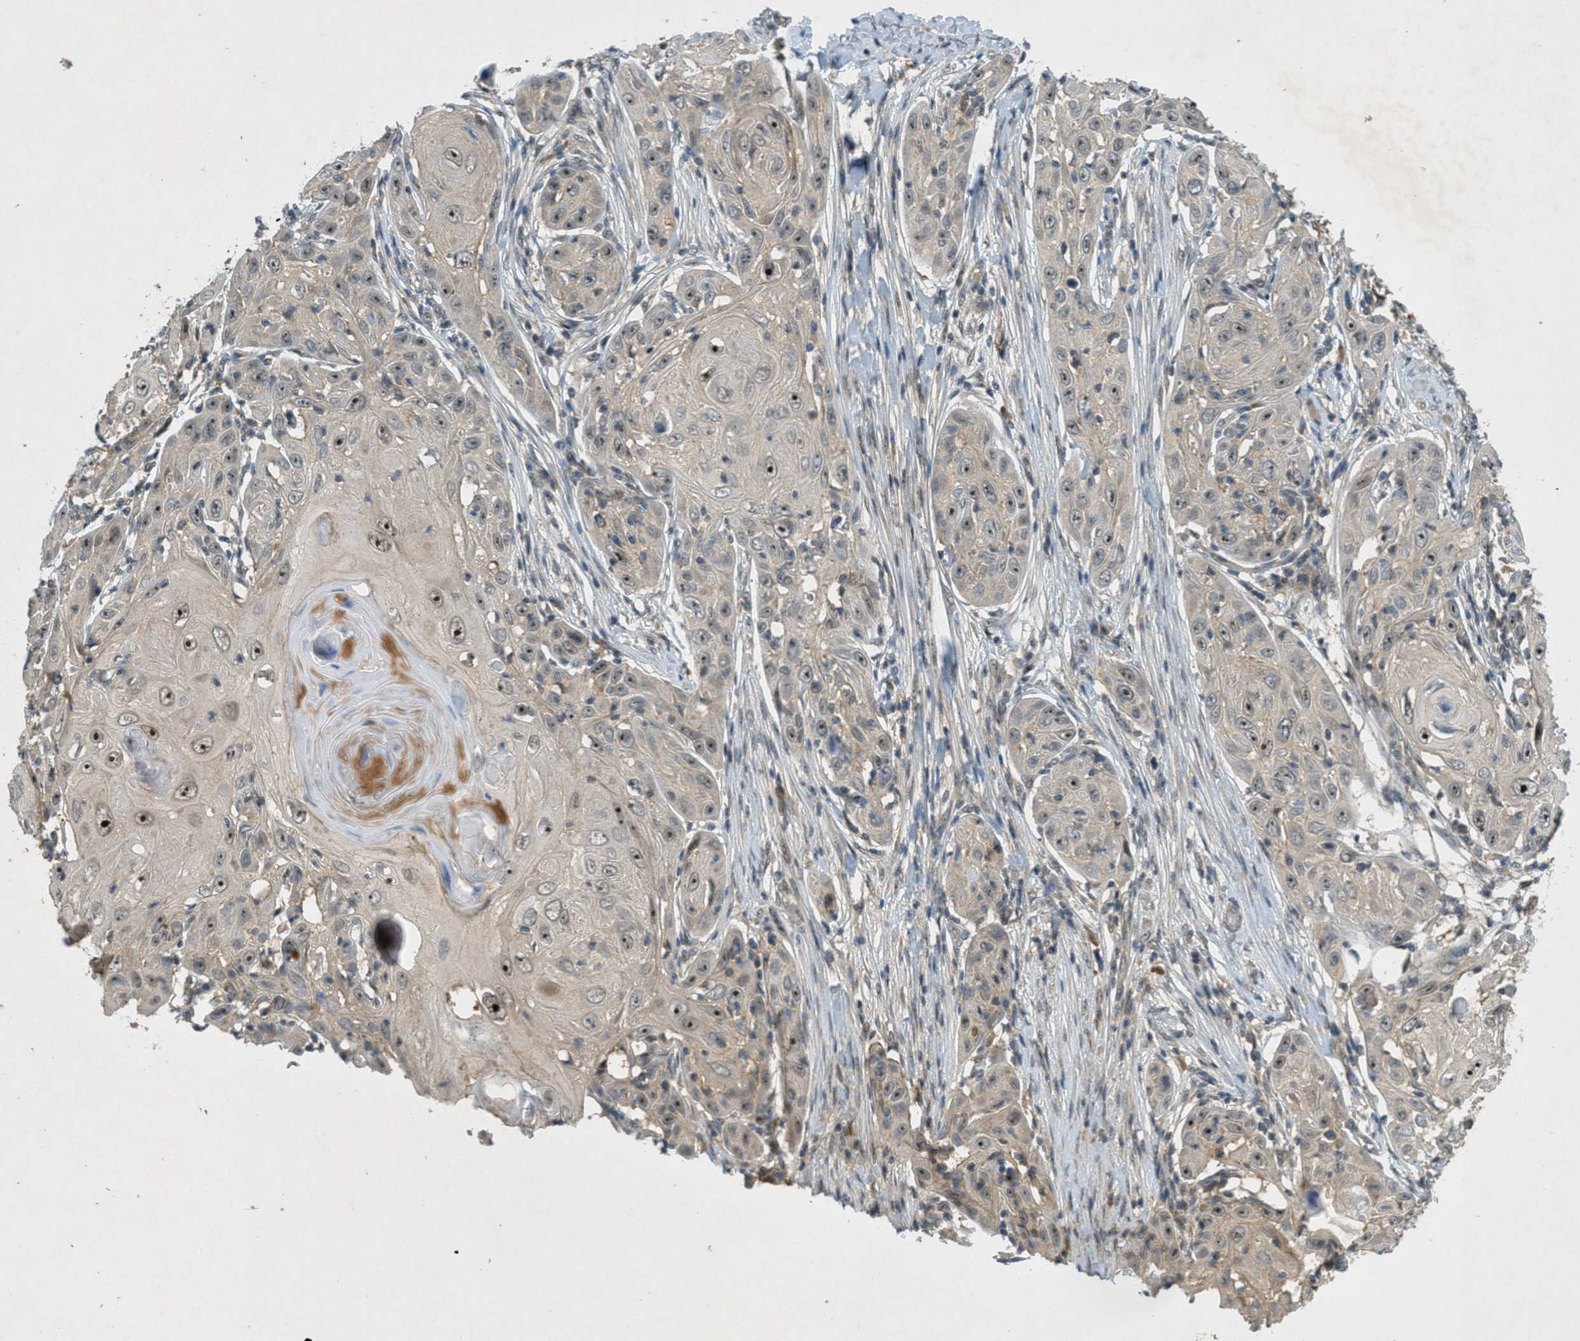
{"staining": {"intensity": "moderate", "quantity": "25%-75%", "location": "nuclear"}, "tissue": "skin cancer", "cell_type": "Tumor cells", "image_type": "cancer", "snomed": [{"axis": "morphology", "description": "Squamous cell carcinoma, NOS"}, {"axis": "topography", "description": "Skin"}], "caption": "This is an image of immunohistochemistry (IHC) staining of skin squamous cell carcinoma, which shows moderate staining in the nuclear of tumor cells.", "gene": "STK11", "patient": {"sex": "female", "age": 88}}